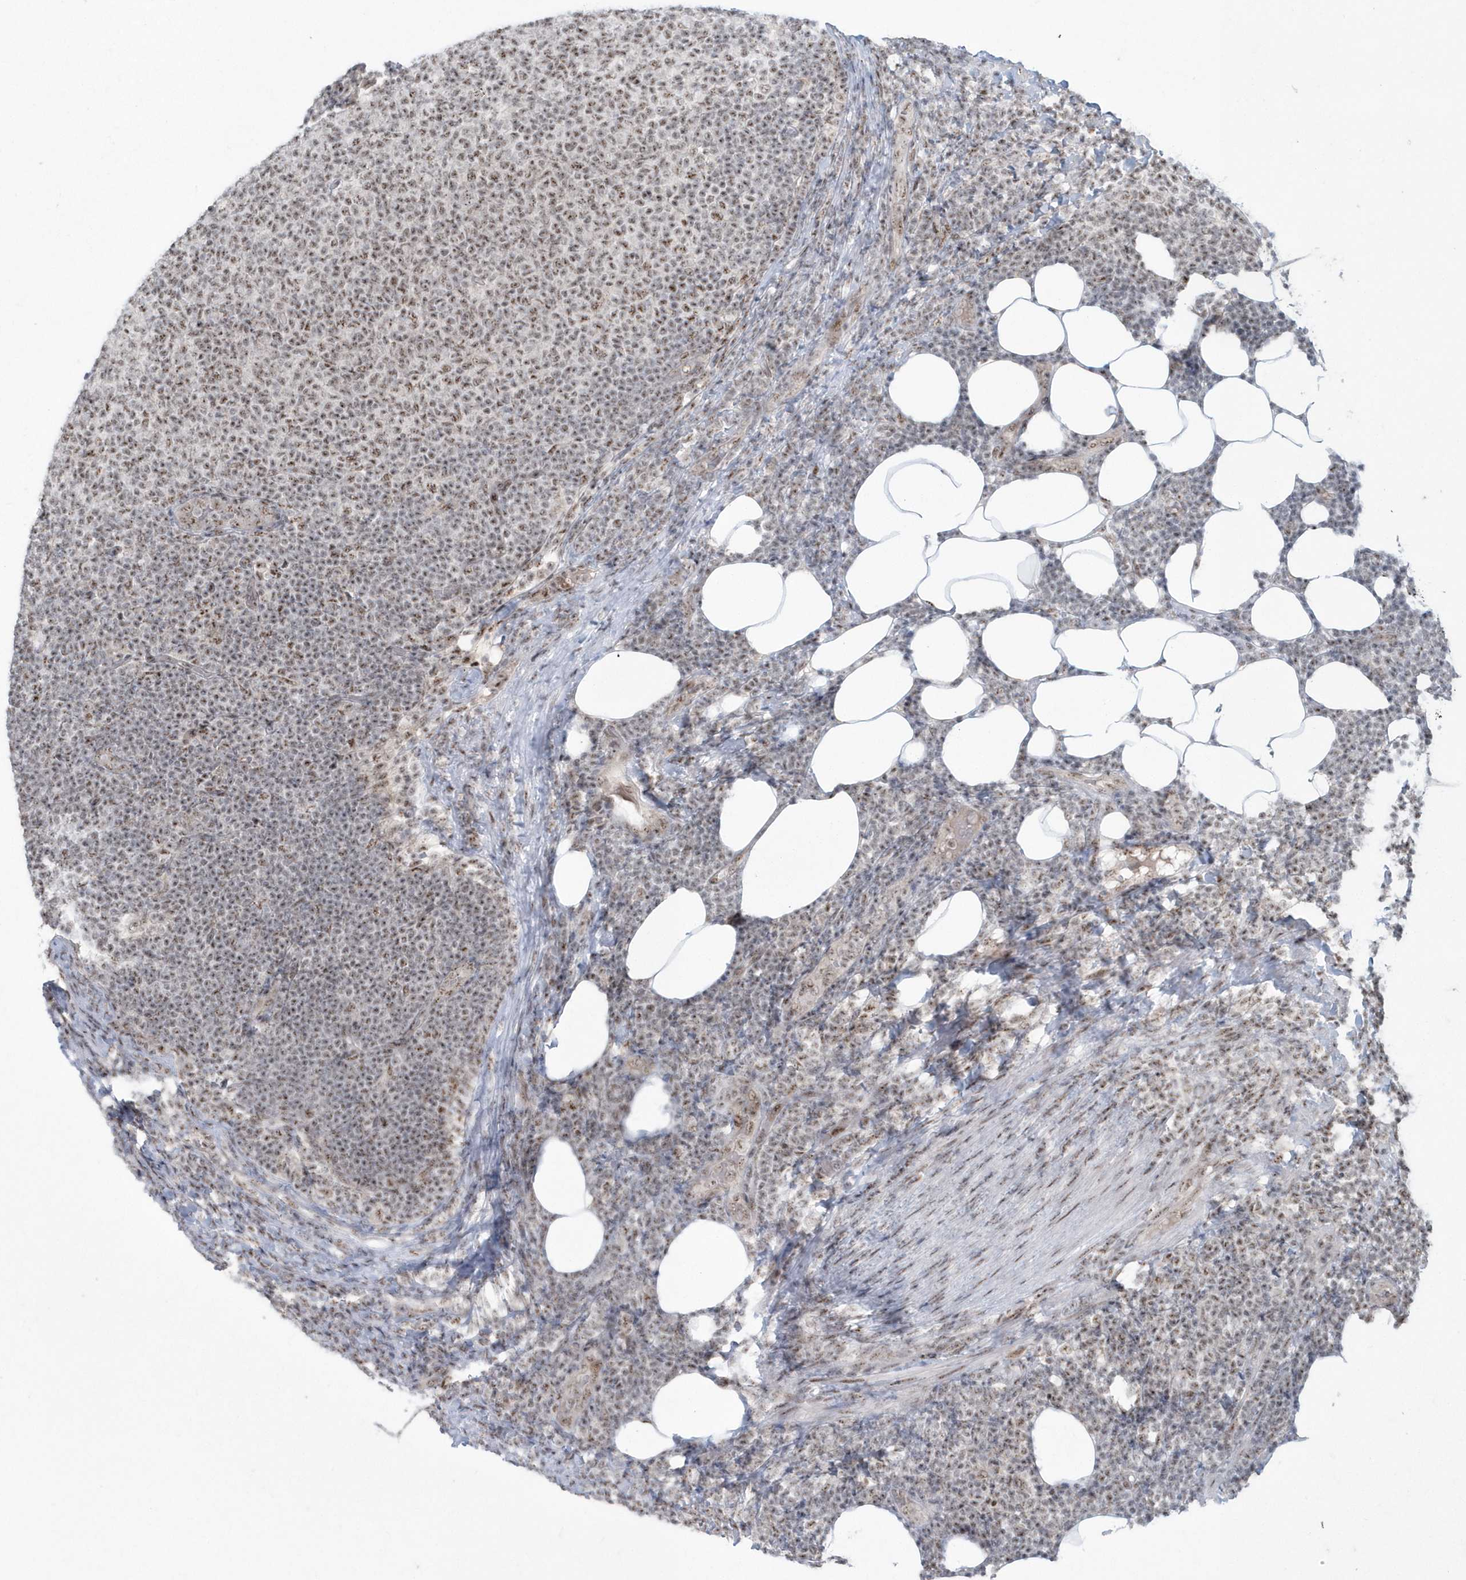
{"staining": {"intensity": "weak", "quantity": ">75%", "location": "nuclear"}, "tissue": "lymphoma", "cell_type": "Tumor cells", "image_type": "cancer", "snomed": [{"axis": "morphology", "description": "Malignant lymphoma, non-Hodgkin's type, Low grade"}, {"axis": "topography", "description": "Lymph node"}], "caption": "Lymphoma stained for a protein (brown) displays weak nuclear positive positivity in about >75% of tumor cells.", "gene": "KDM6B", "patient": {"sex": "male", "age": 66}}